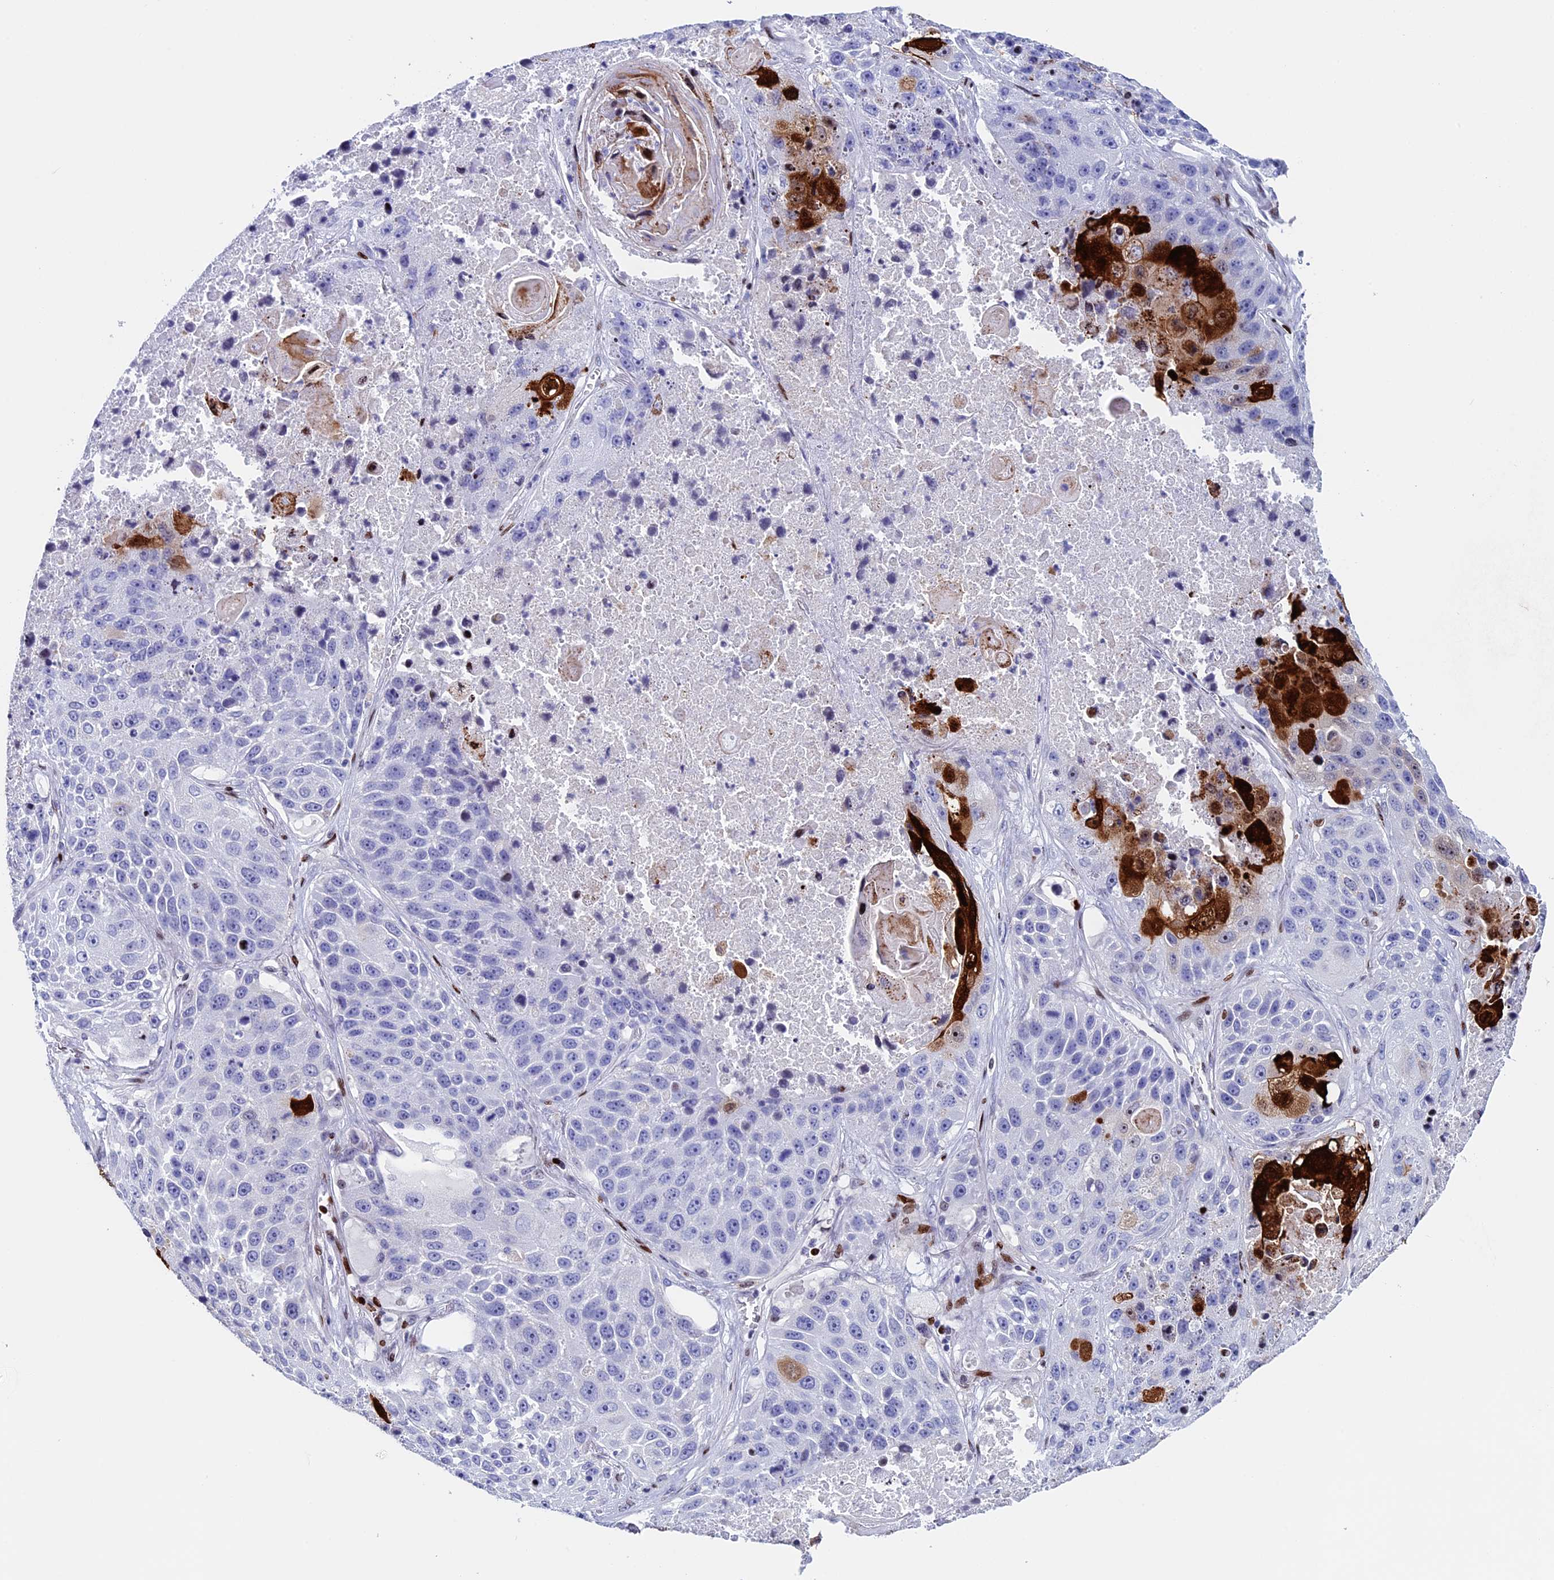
{"staining": {"intensity": "strong", "quantity": "<25%", "location": "cytoplasmic/membranous,nuclear"}, "tissue": "lung cancer", "cell_type": "Tumor cells", "image_type": "cancer", "snomed": [{"axis": "morphology", "description": "Squamous cell carcinoma, NOS"}, {"axis": "topography", "description": "Lung"}], "caption": "Lung cancer was stained to show a protein in brown. There is medium levels of strong cytoplasmic/membranous and nuclear expression in about <25% of tumor cells. The protein is shown in brown color, while the nuclei are stained blue.", "gene": "BTBD3", "patient": {"sex": "male", "age": 61}}